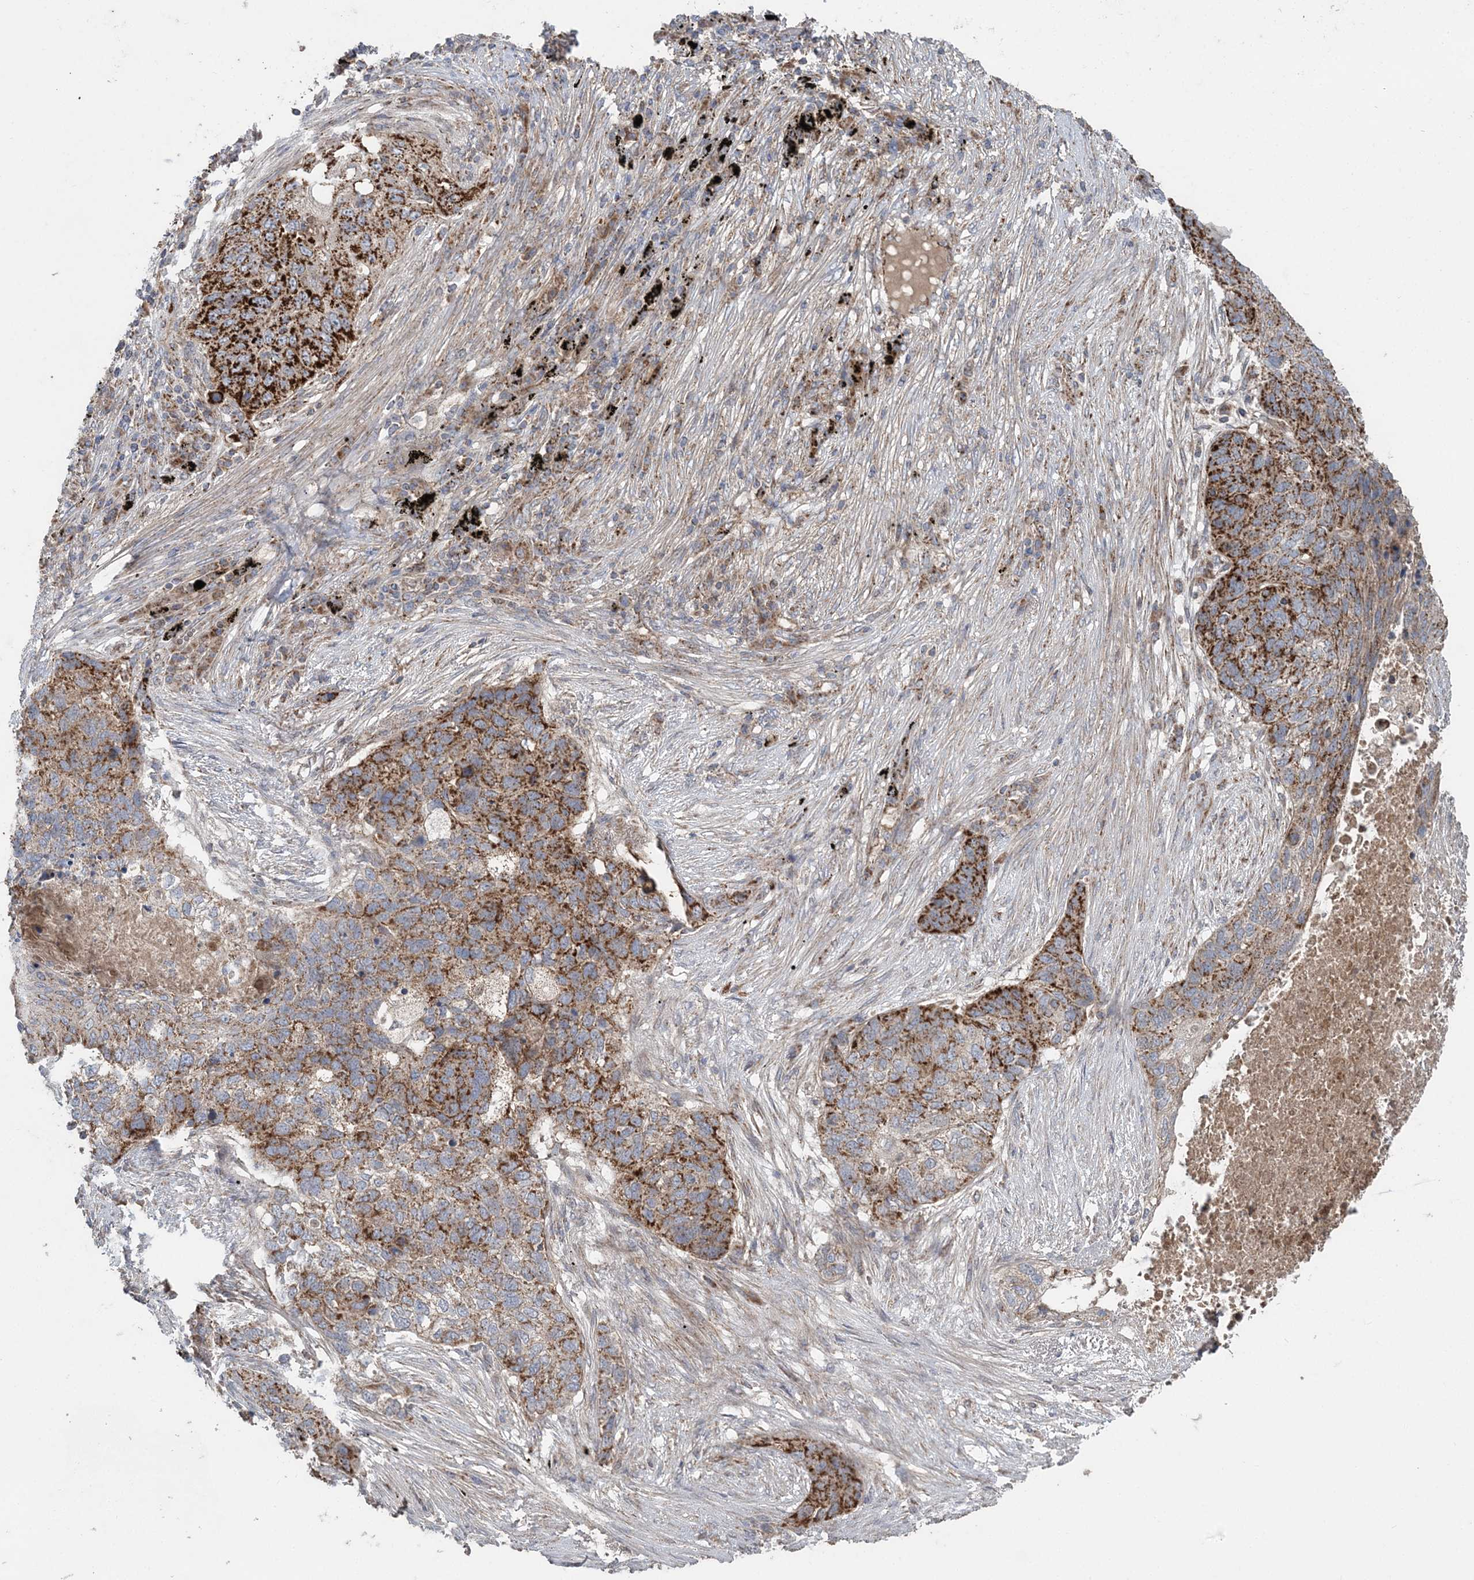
{"staining": {"intensity": "strong", "quantity": ">75%", "location": "cytoplasmic/membranous"}, "tissue": "lung cancer", "cell_type": "Tumor cells", "image_type": "cancer", "snomed": [{"axis": "morphology", "description": "Squamous cell carcinoma, NOS"}, {"axis": "topography", "description": "Lung"}], "caption": "Immunohistochemical staining of lung cancer shows high levels of strong cytoplasmic/membranous expression in approximately >75% of tumor cells.", "gene": "LRPPRC", "patient": {"sex": "female", "age": 63}}